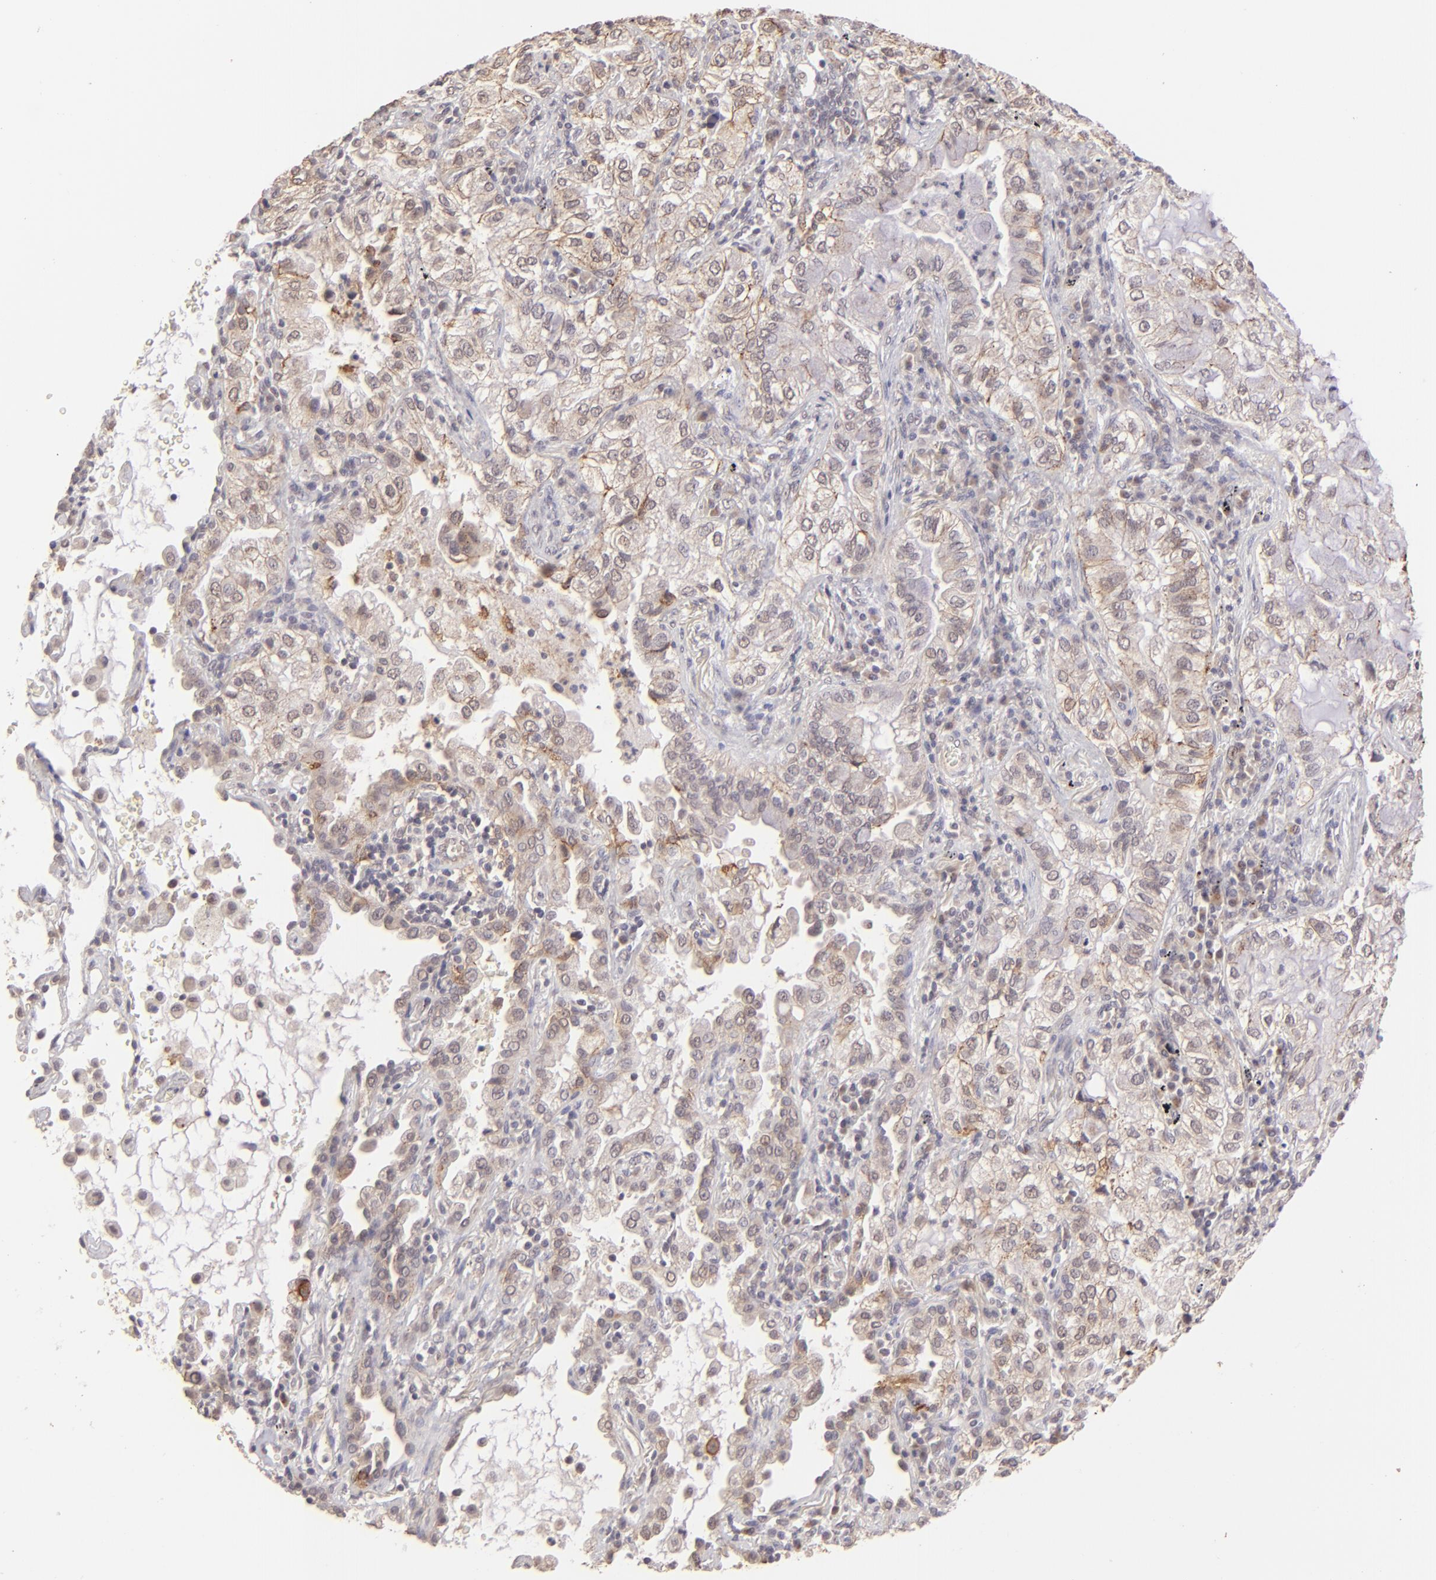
{"staining": {"intensity": "moderate", "quantity": "<25%", "location": "cytoplasmic/membranous"}, "tissue": "lung cancer", "cell_type": "Tumor cells", "image_type": "cancer", "snomed": [{"axis": "morphology", "description": "Adenocarcinoma, NOS"}, {"axis": "topography", "description": "Lung"}], "caption": "Immunohistochemical staining of lung cancer (adenocarcinoma) displays low levels of moderate cytoplasmic/membranous protein positivity in approximately <25% of tumor cells. (DAB (3,3'-diaminobenzidine) IHC, brown staining for protein, blue staining for nuclei).", "gene": "CLDN1", "patient": {"sex": "female", "age": 50}}